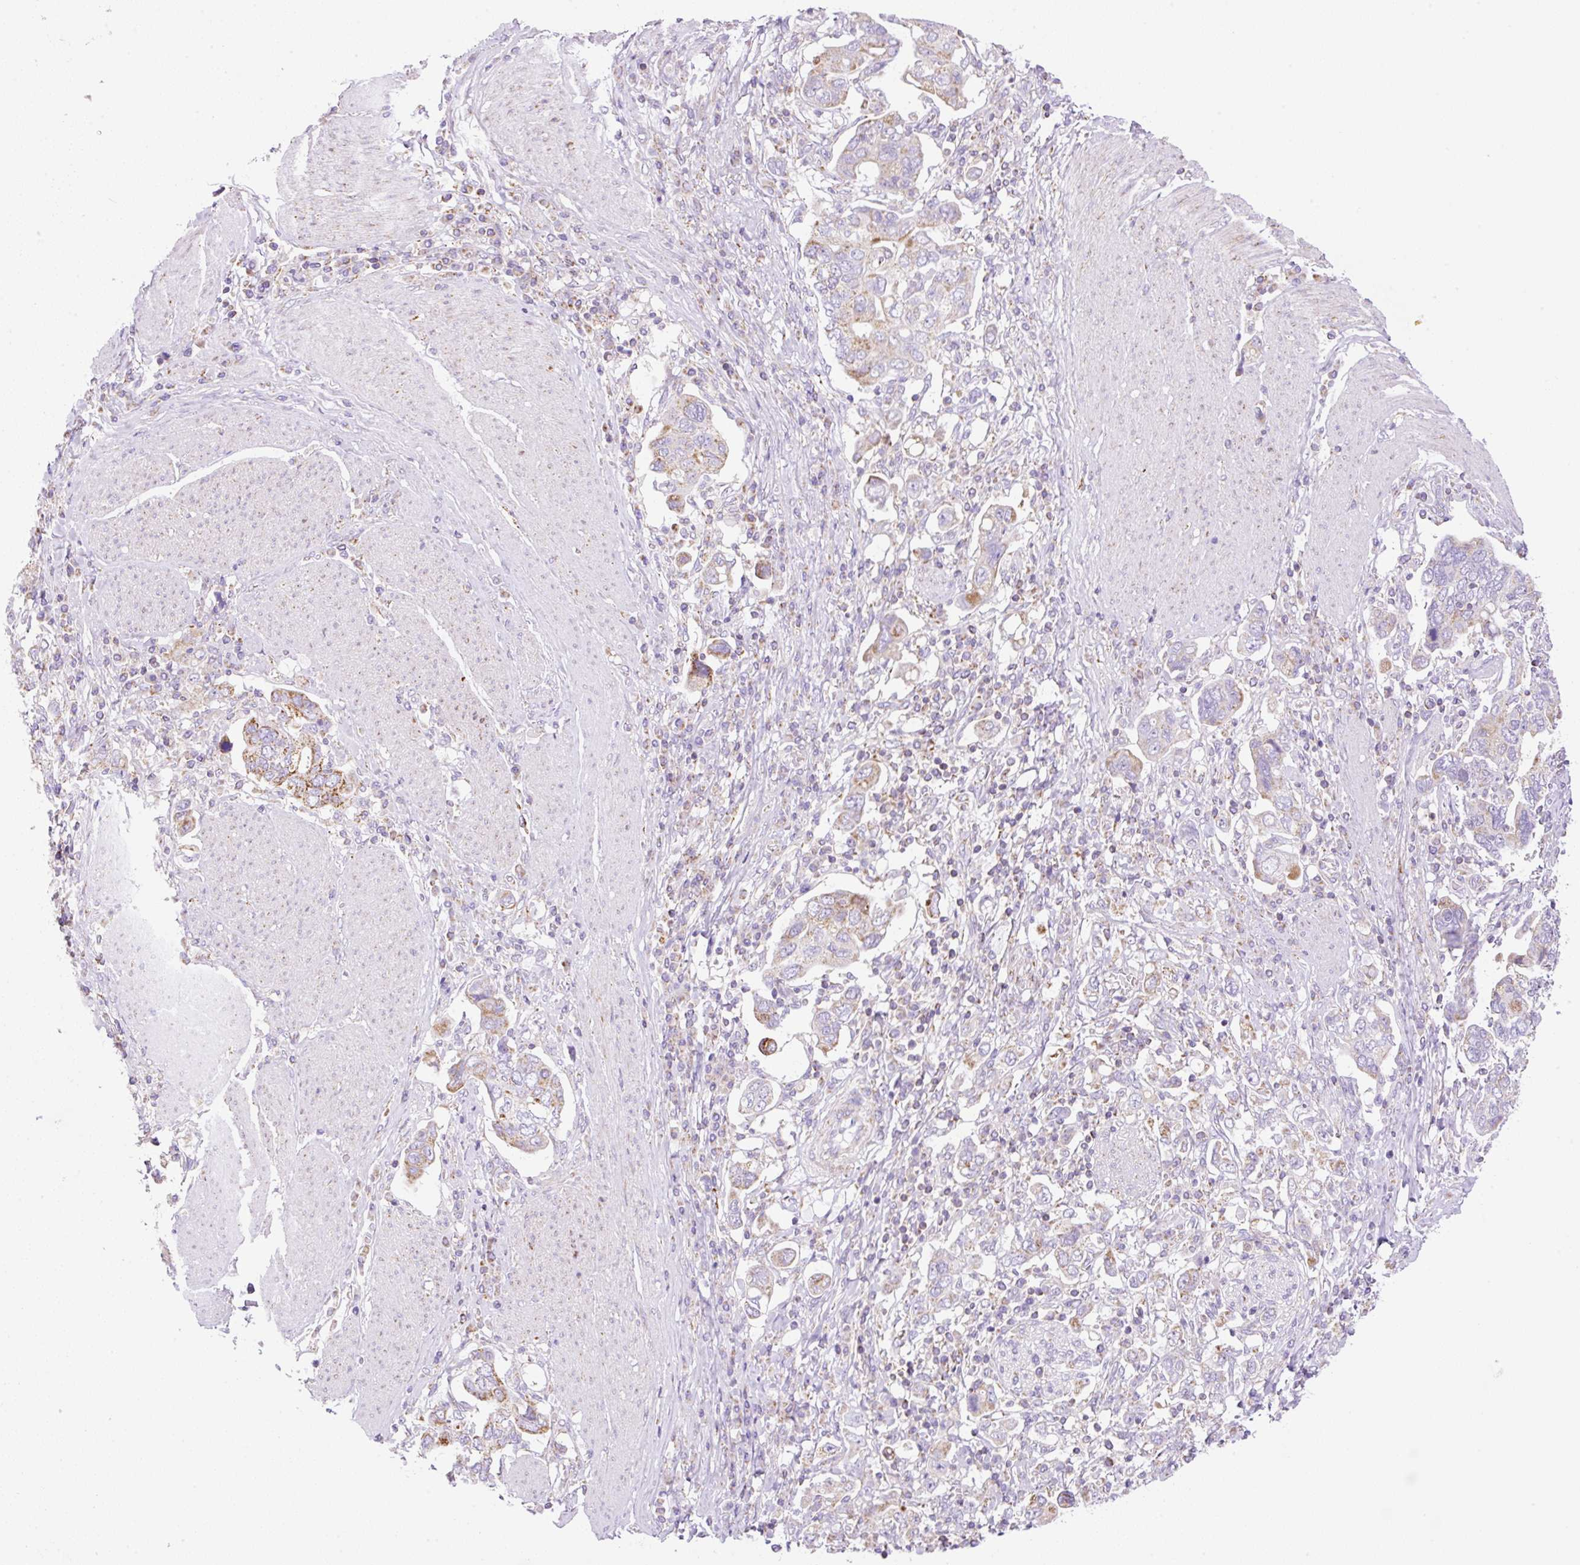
{"staining": {"intensity": "moderate", "quantity": "<25%", "location": "cytoplasmic/membranous"}, "tissue": "stomach cancer", "cell_type": "Tumor cells", "image_type": "cancer", "snomed": [{"axis": "morphology", "description": "Adenocarcinoma, NOS"}, {"axis": "topography", "description": "Stomach, upper"}, {"axis": "topography", "description": "Stomach"}], "caption": "Immunohistochemistry staining of adenocarcinoma (stomach), which reveals low levels of moderate cytoplasmic/membranous positivity in about <25% of tumor cells indicating moderate cytoplasmic/membranous protein expression. The staining was performed using DAB (brown) for protein detection and nuclei were counterstained in hematoxylin (blue).", "gene": "NF1", "patient": {"sex": "male", "age": 62}}